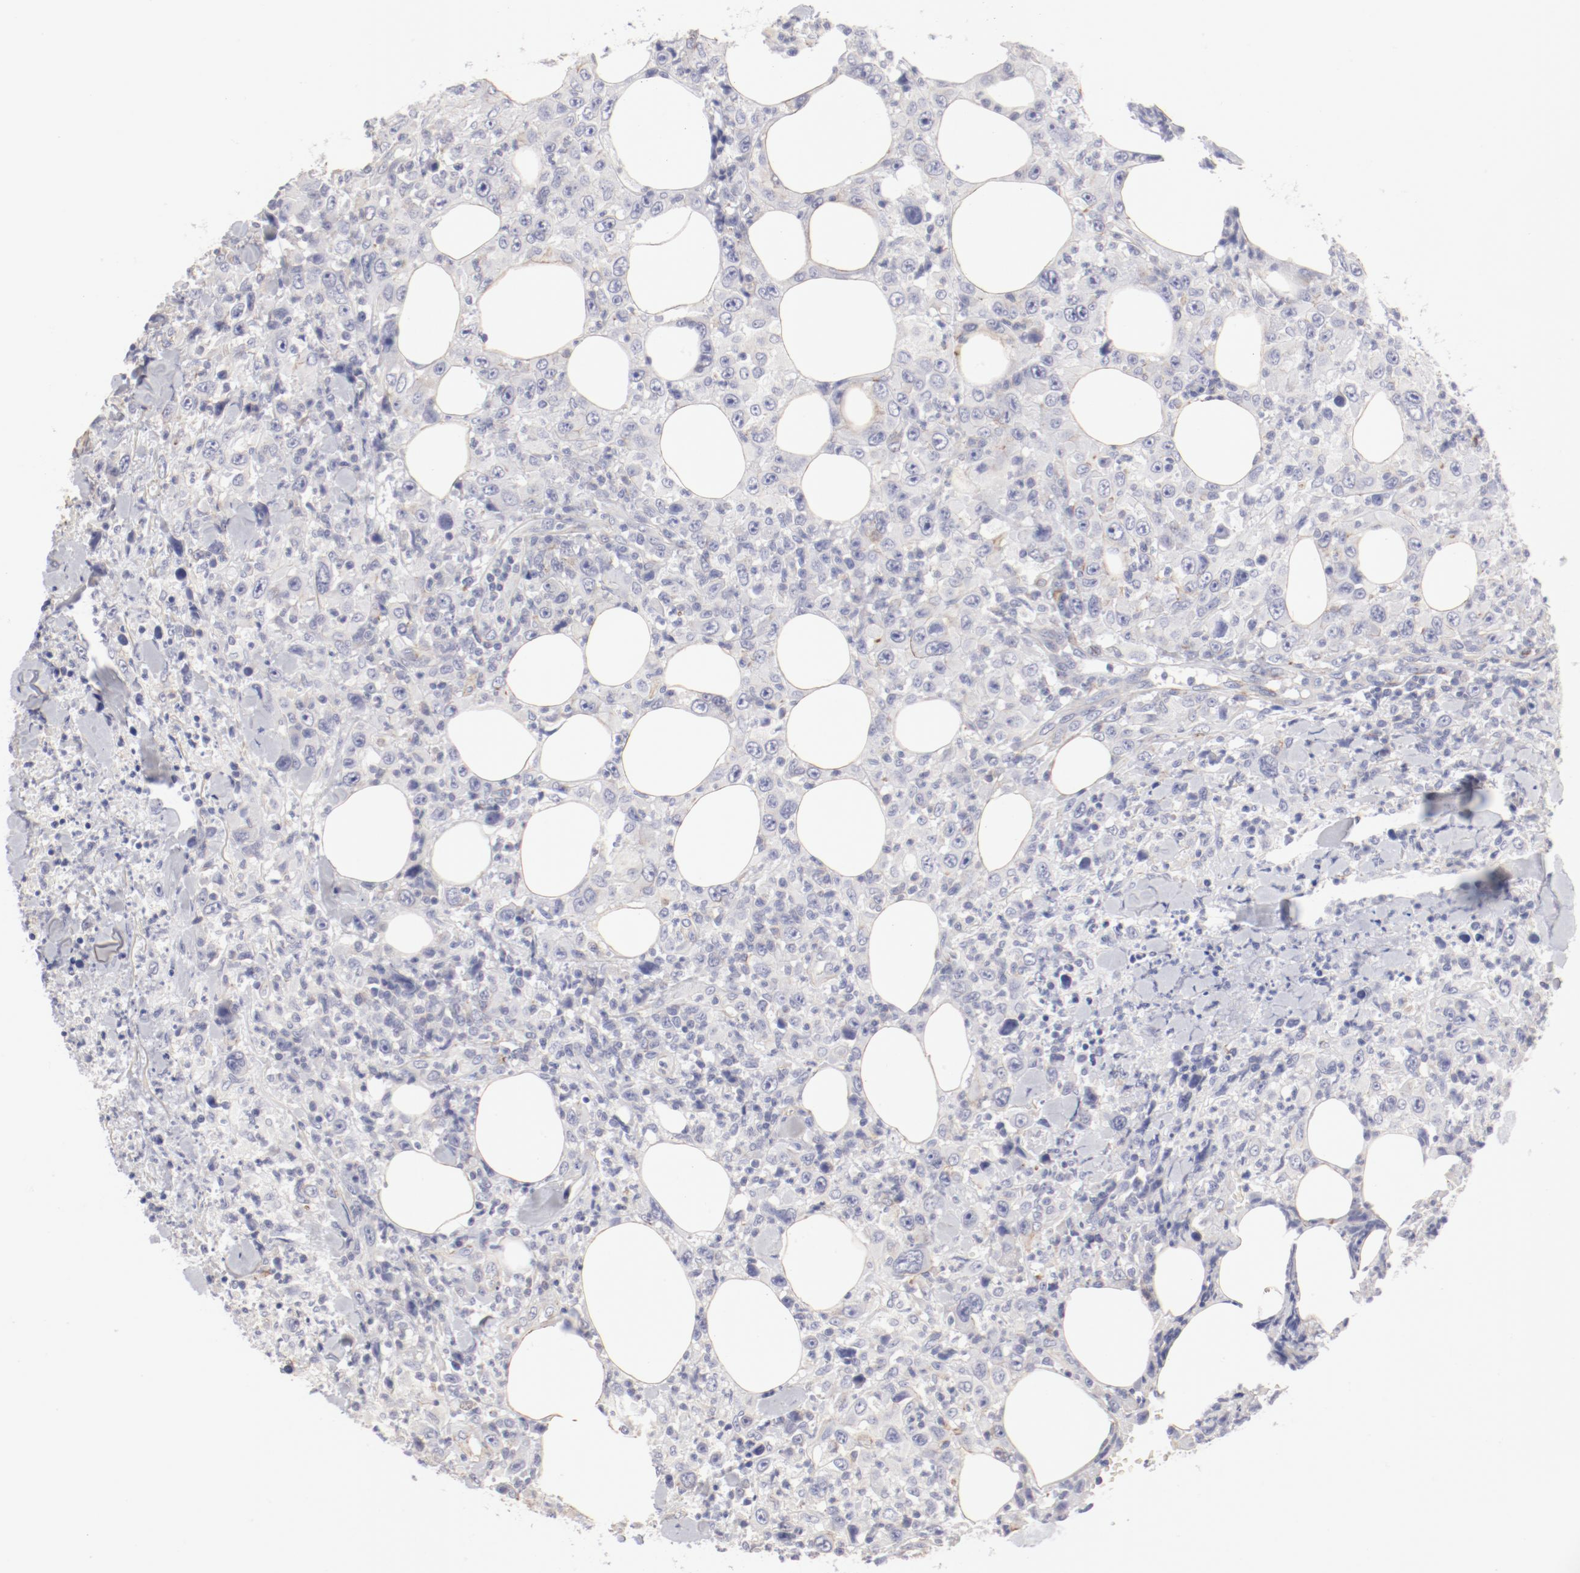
{"staining": {"intensity": "negative", "quantity": "none", "location": "none"}, "tissue": "thyroid cancer", "cell_type": "Tumor cells", "image_type": "cancer", "snomed": [{"axis": "morphology", "description": "Carcinoma, NOS"}, {"axis": "topography", "description": "Thyroid gland"}], "caption": "DAB immunohistochemical staining of human carcinoma (thyroid) demonstrates no significant staining in tumor cells.", "gene": "LAX1", "patient": {"sex": "female", "age": 77}}